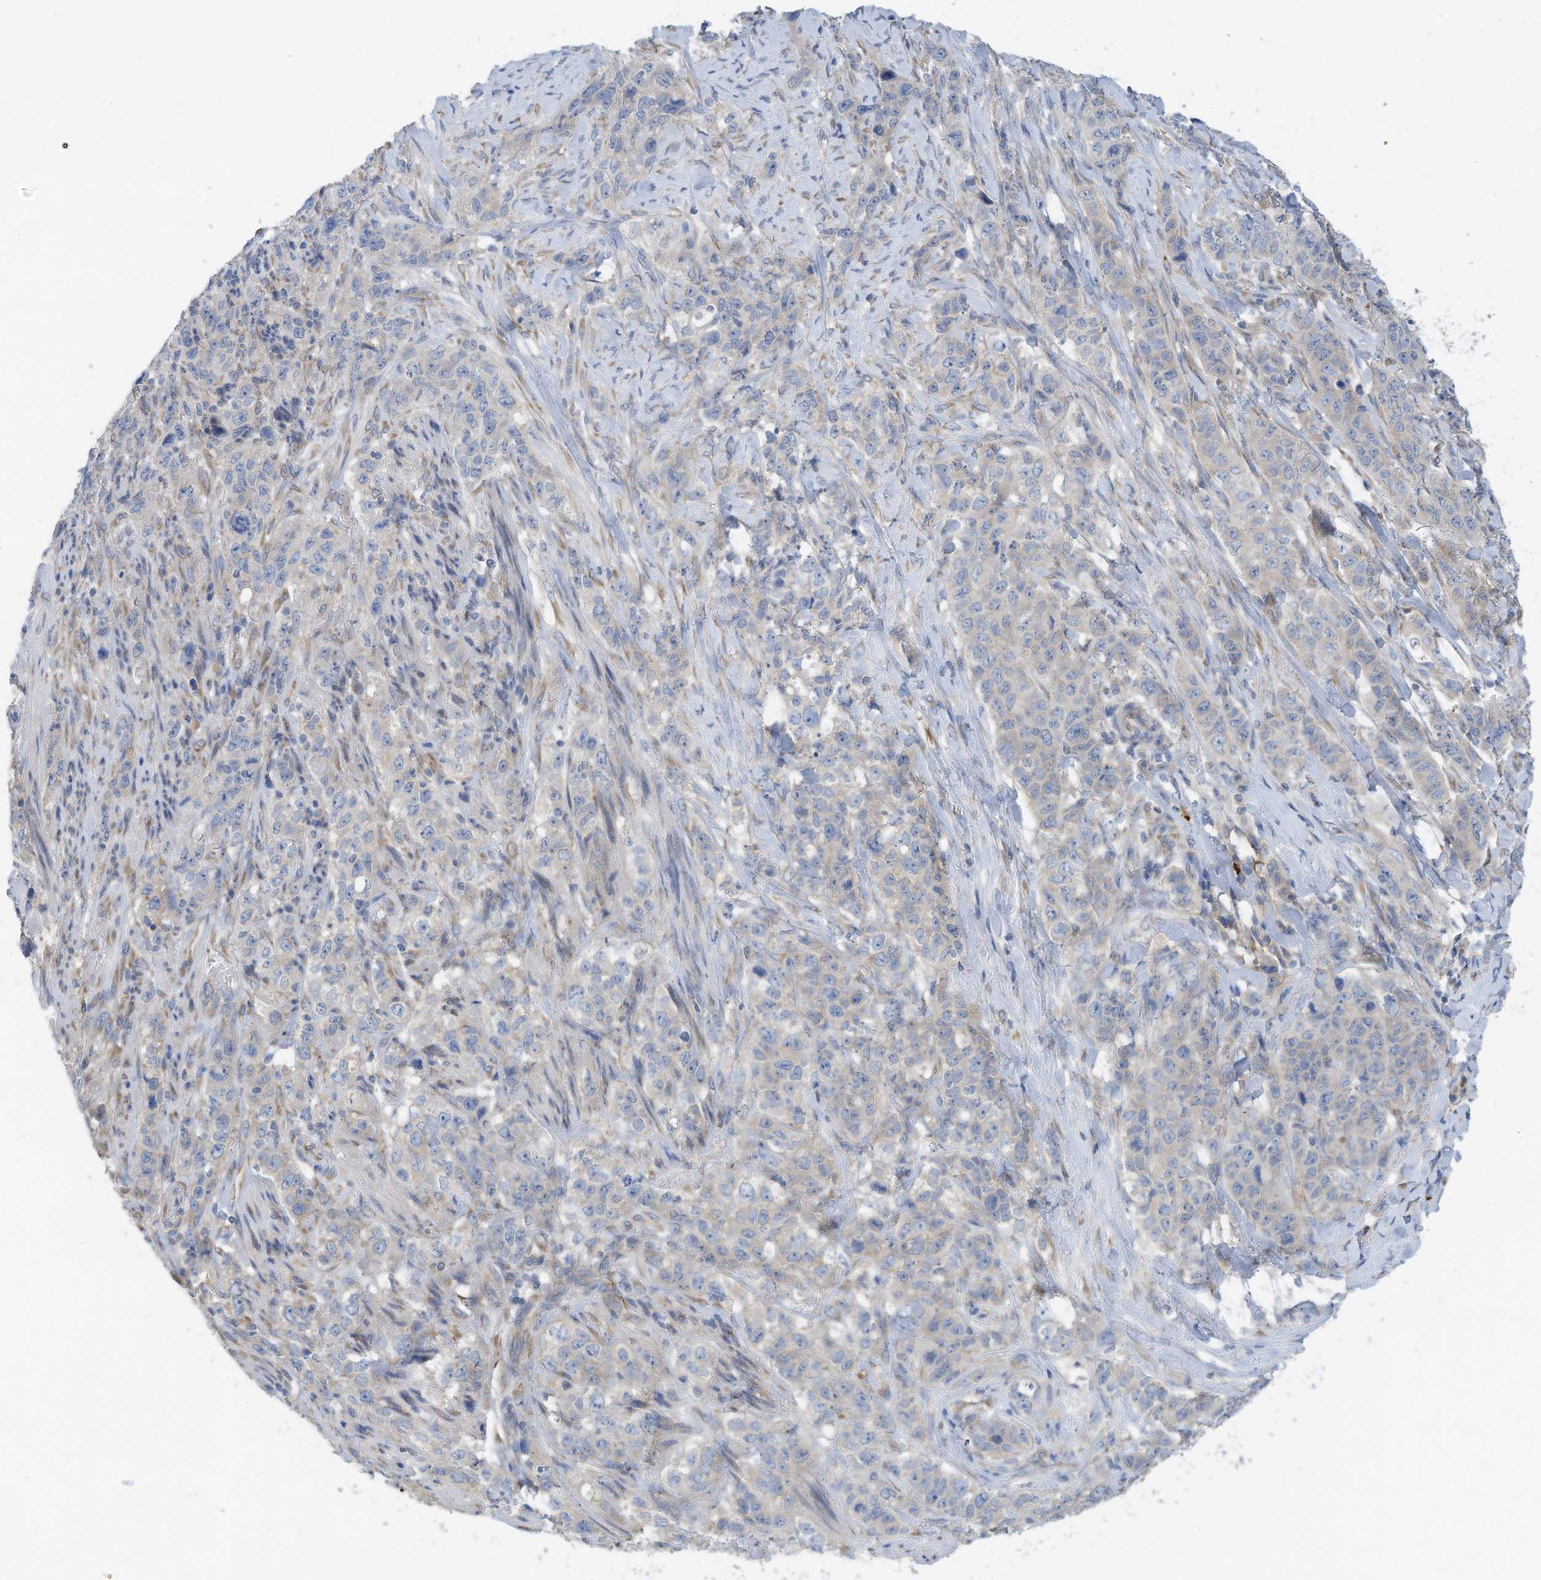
{"staining": {"intensity": "negative", "quantity": "none", "location": "none"}, "tissue": "stomach cancer", "cell_type": "Tumor cells", "image_type": "cancer", "snomed": [{"axis": "morphology", "description": "Adenocarcinoma, NOS"}, {"axis": "topography", "description": "Stomach"}], "caption": "Immunohistochemistry (IHC) micrograph of neoplastic tissue: stomach cancer stained with DAB shows no significant protein positivity in tumor cells.", "gene": "SLC5A11", "patient": {"sex": "male", "age": 48}}